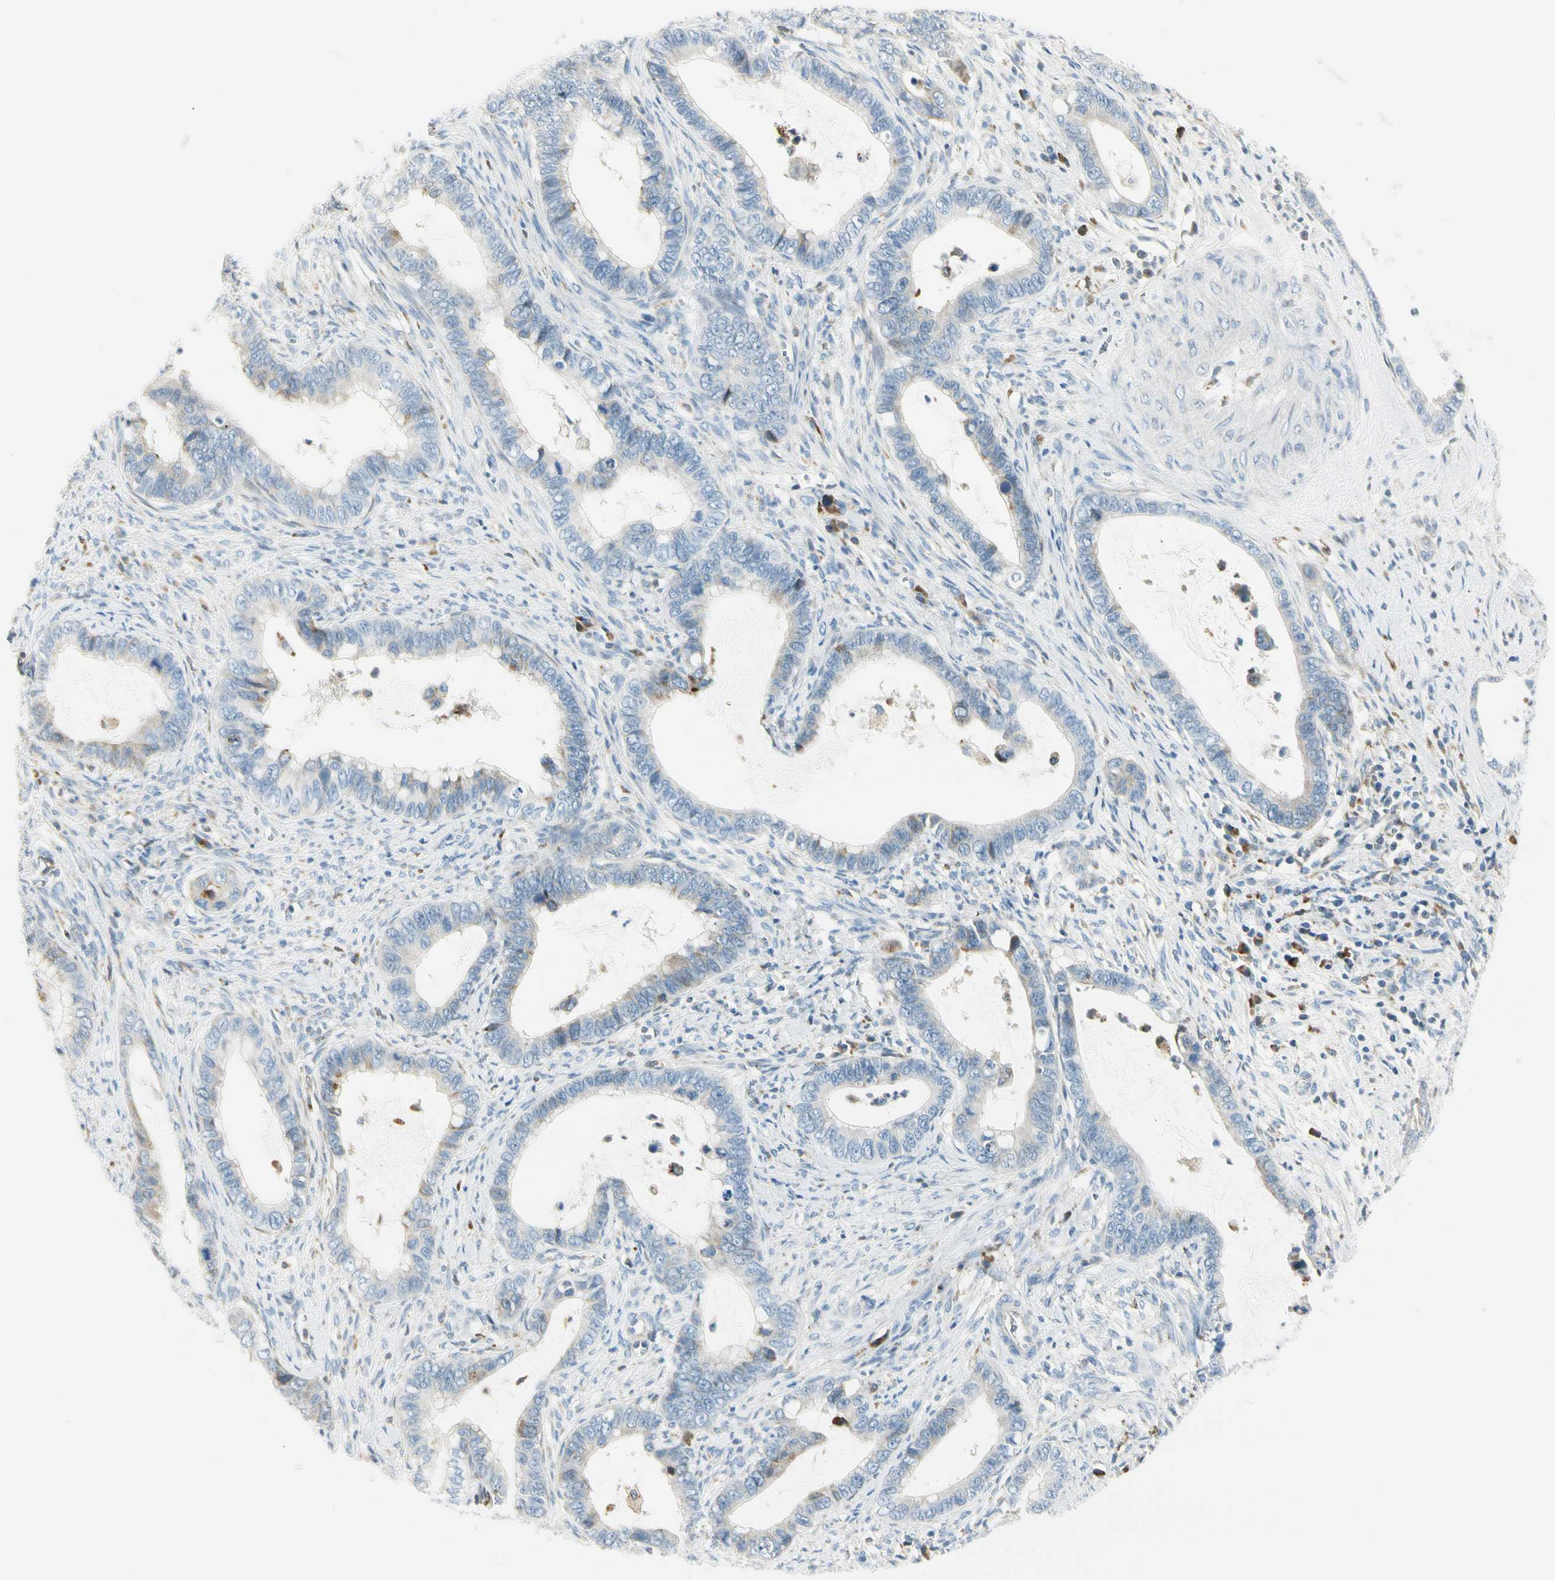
{"staining": {"intensity": "negative", "quantity": "none", "location": "none"}, "tissue": "cervical cancer", "cell_type": "Tumor cells", "image_type": "cancer", "snomed": [{"axis": "morphology", "description": "Adenocarcinoma, NOS"}, {"axis": "topography", "description": "Cervix"}], "caption": "There is no significant positivity in tumor cells of cervical cancer. (Stains: DAB IHC with hematoxylin counter stain, Microscopy: brightfield microscopy at high magnification).", "gene": "TNFSF11", "patient": {"sex": "female", "age": 44}}